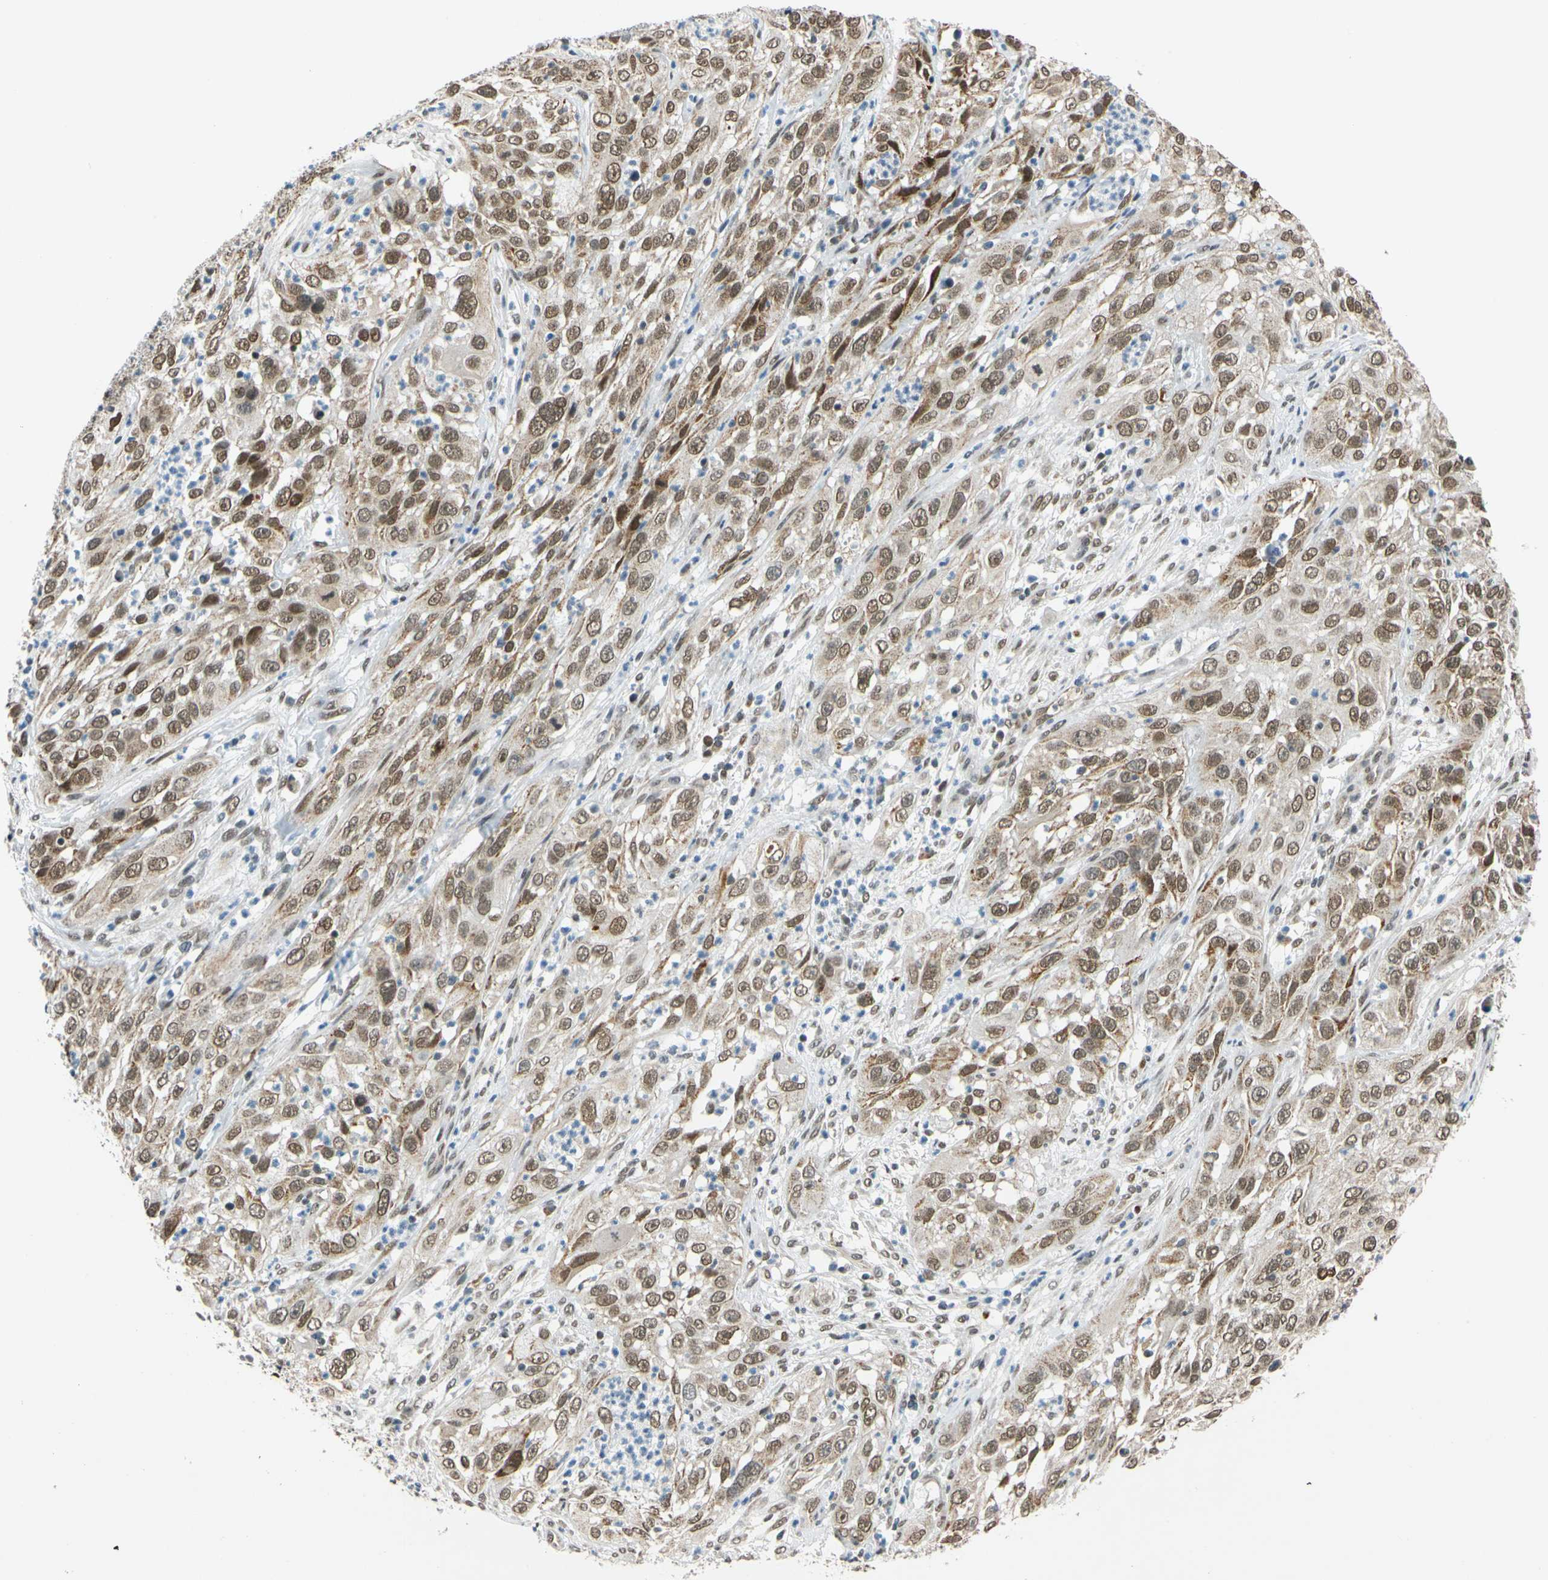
{"staining": {"intensity": "moderate", "quantity": ">75%", "location": "nuclear"}, "tissue": "cervical cancer", "cell_type": "Tumor cells", "image_type": "cancer", "snomed": [{"axis": "morphology", "description": "Squamous cell carcinoma, NOS"}, {"axis": "topography", "description": "Cervix"}], "caption": "Brown immunohistochemical staining in cervical squamous cell carcinoma shows moderate nuclear staining in about >75% of tumor cells.", "gene": "POGZ", "patient": {"sex": "female", "age": 32}}